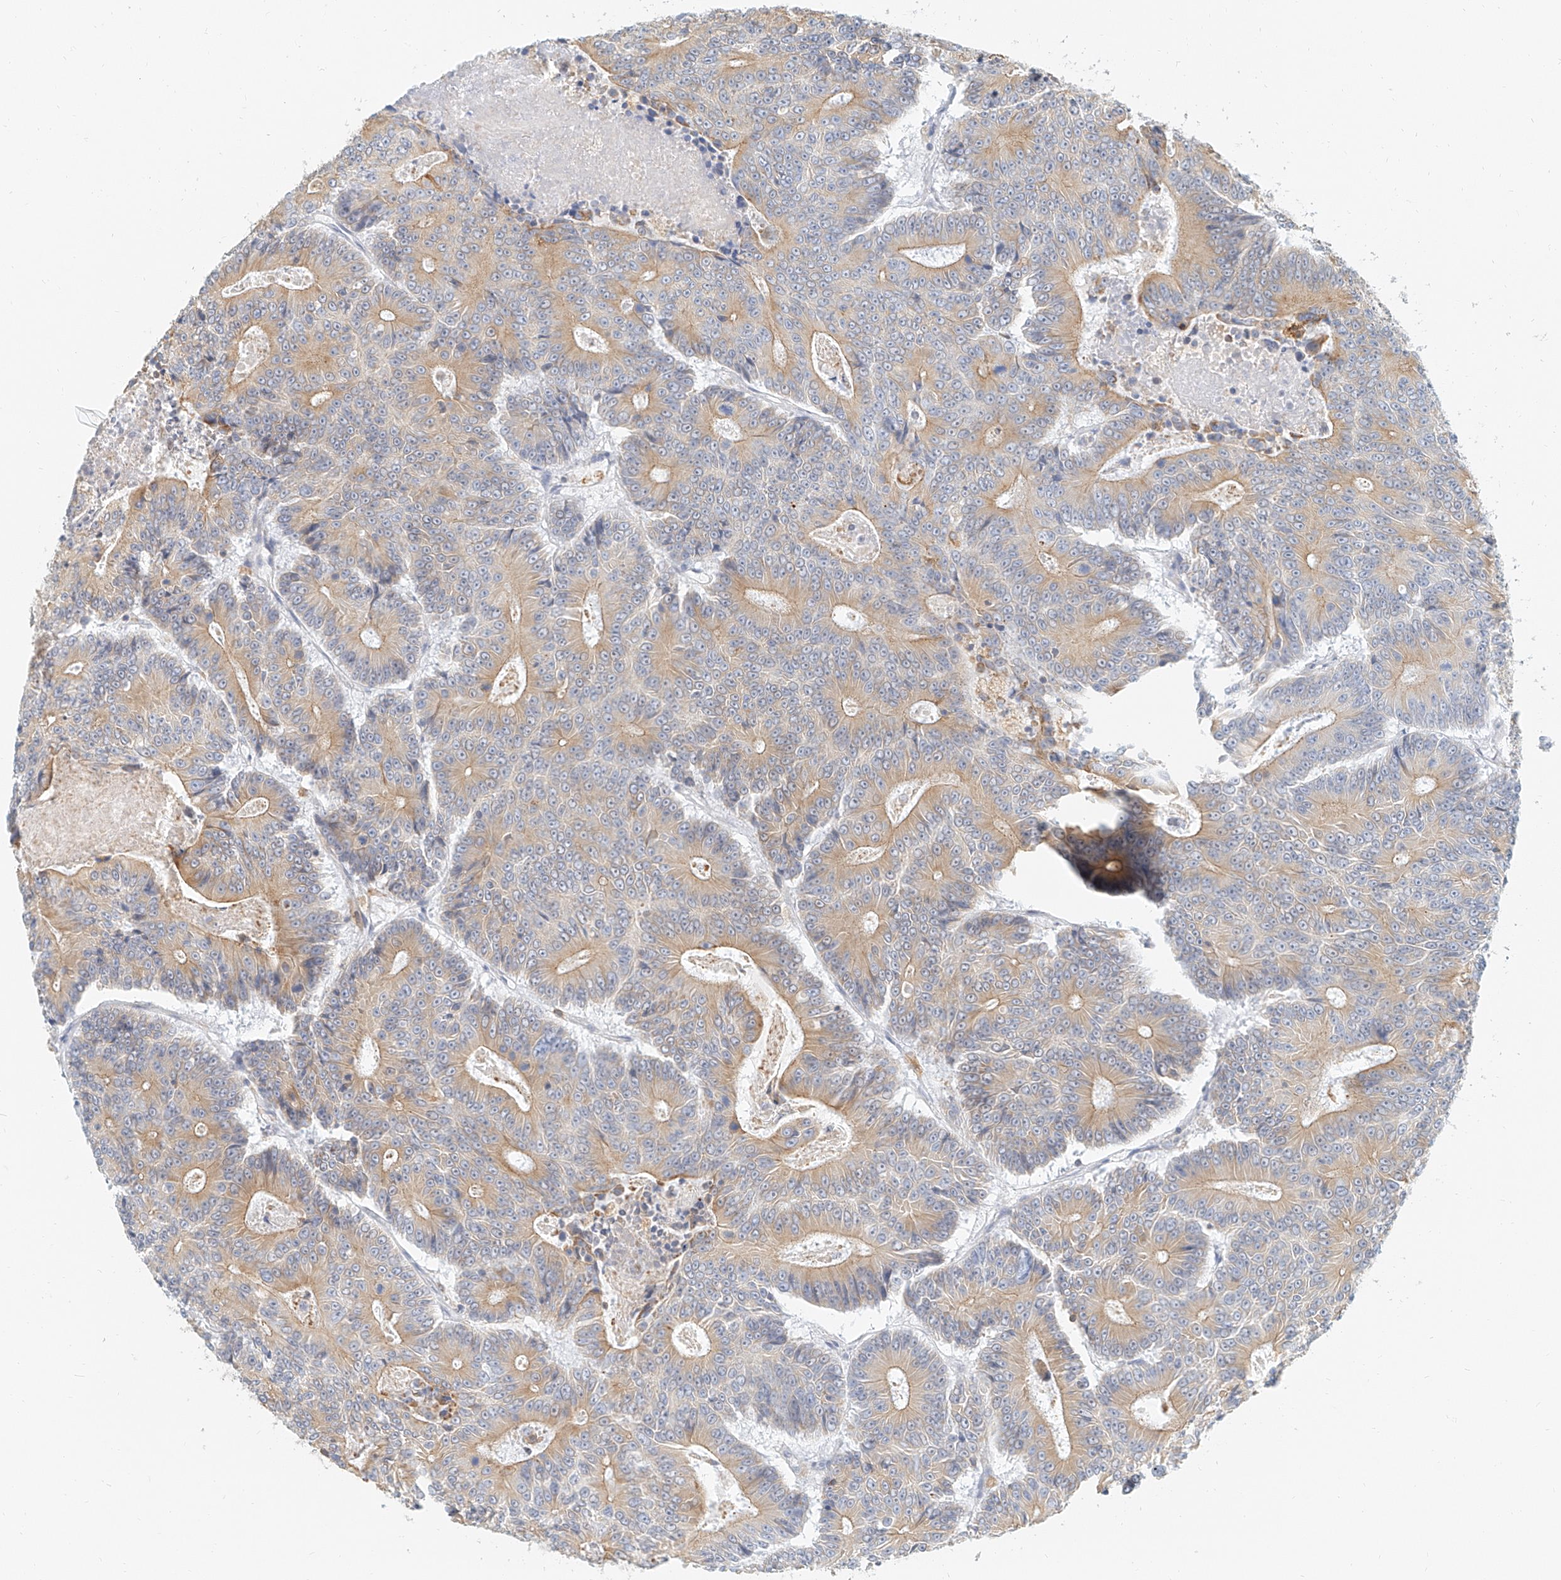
{"staining": {"intensity": "weak", "quantity": "25%-75%", "location": "cytoplasmic/membranous"}, "tissue": "colorectal cancer", "cell_type": "Tumor cells", "image_type": "cancer", "snomed": [{"axis": "morphology", "description": "Adenocarcinoma, NOS"}, {"axis": "topography", "description": "Colon"}], "caption": "The immunohistochemical stain shows weak cytoplasmic/membranous staining in tumor cells of adenocarcinoma (colorectal) tissue.", "gene": "DHRS7", "patient": {"sex": "male", "age": 83}}